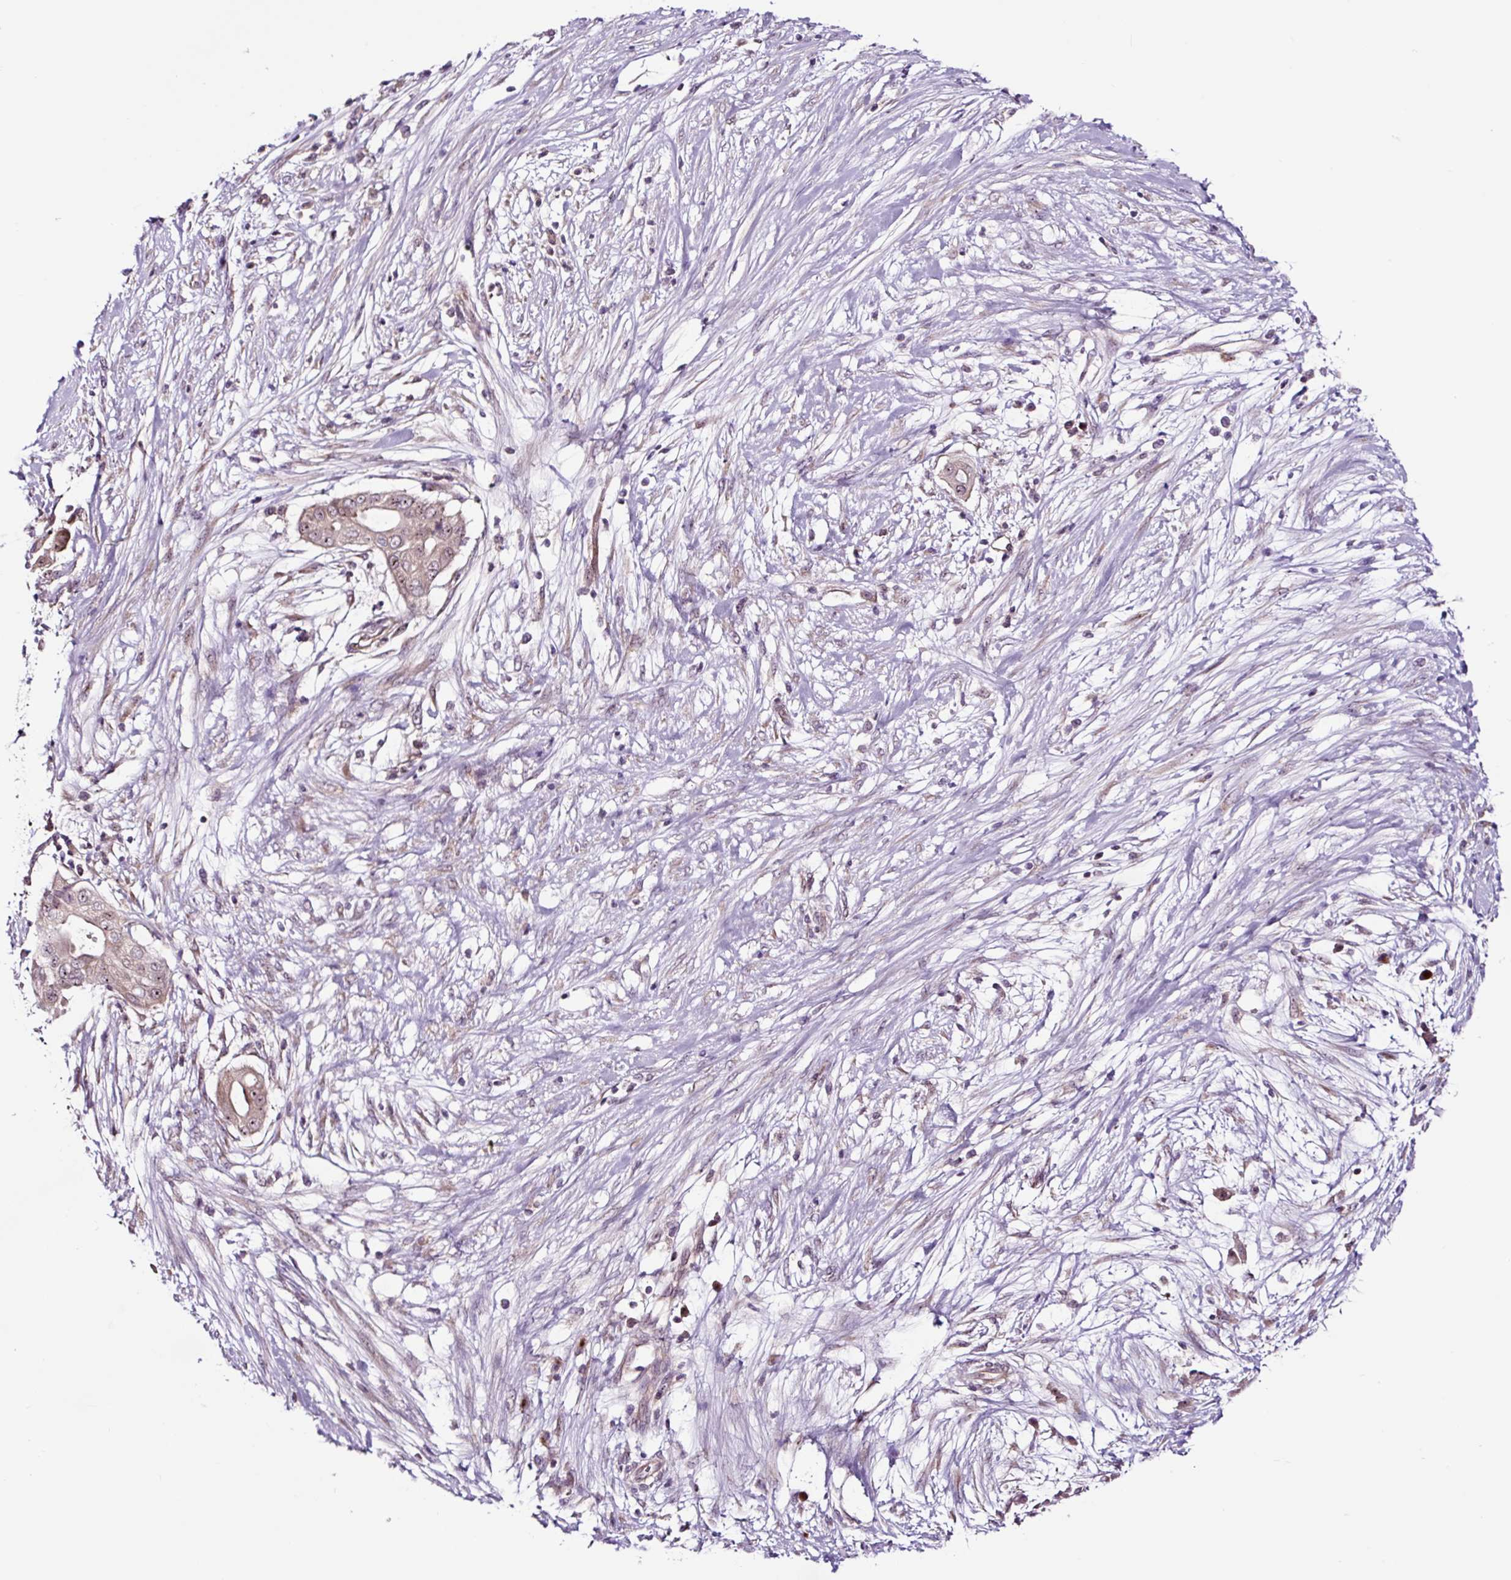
{"staining": {"intensity": "weak", "quantity": ">75%", "location": "nuclear"}, "tissue": "pancreatic cancer", "cell_type": "Tumor cells", "image_type": "cancer", "snomed": [{"axis": "morphology", "description": "Adenocarcinoma, NOS"}, {"axis": "topography", "description": "Pancreas"}], "caption": "Protein staining of pancreatic cancer (adenocarcinoma) tissue demonstrates weak nuclear positivity in approximately >75% of tumor cells.", "gene": "NOM1", "patient": {"sex": "male", "age": 68}}